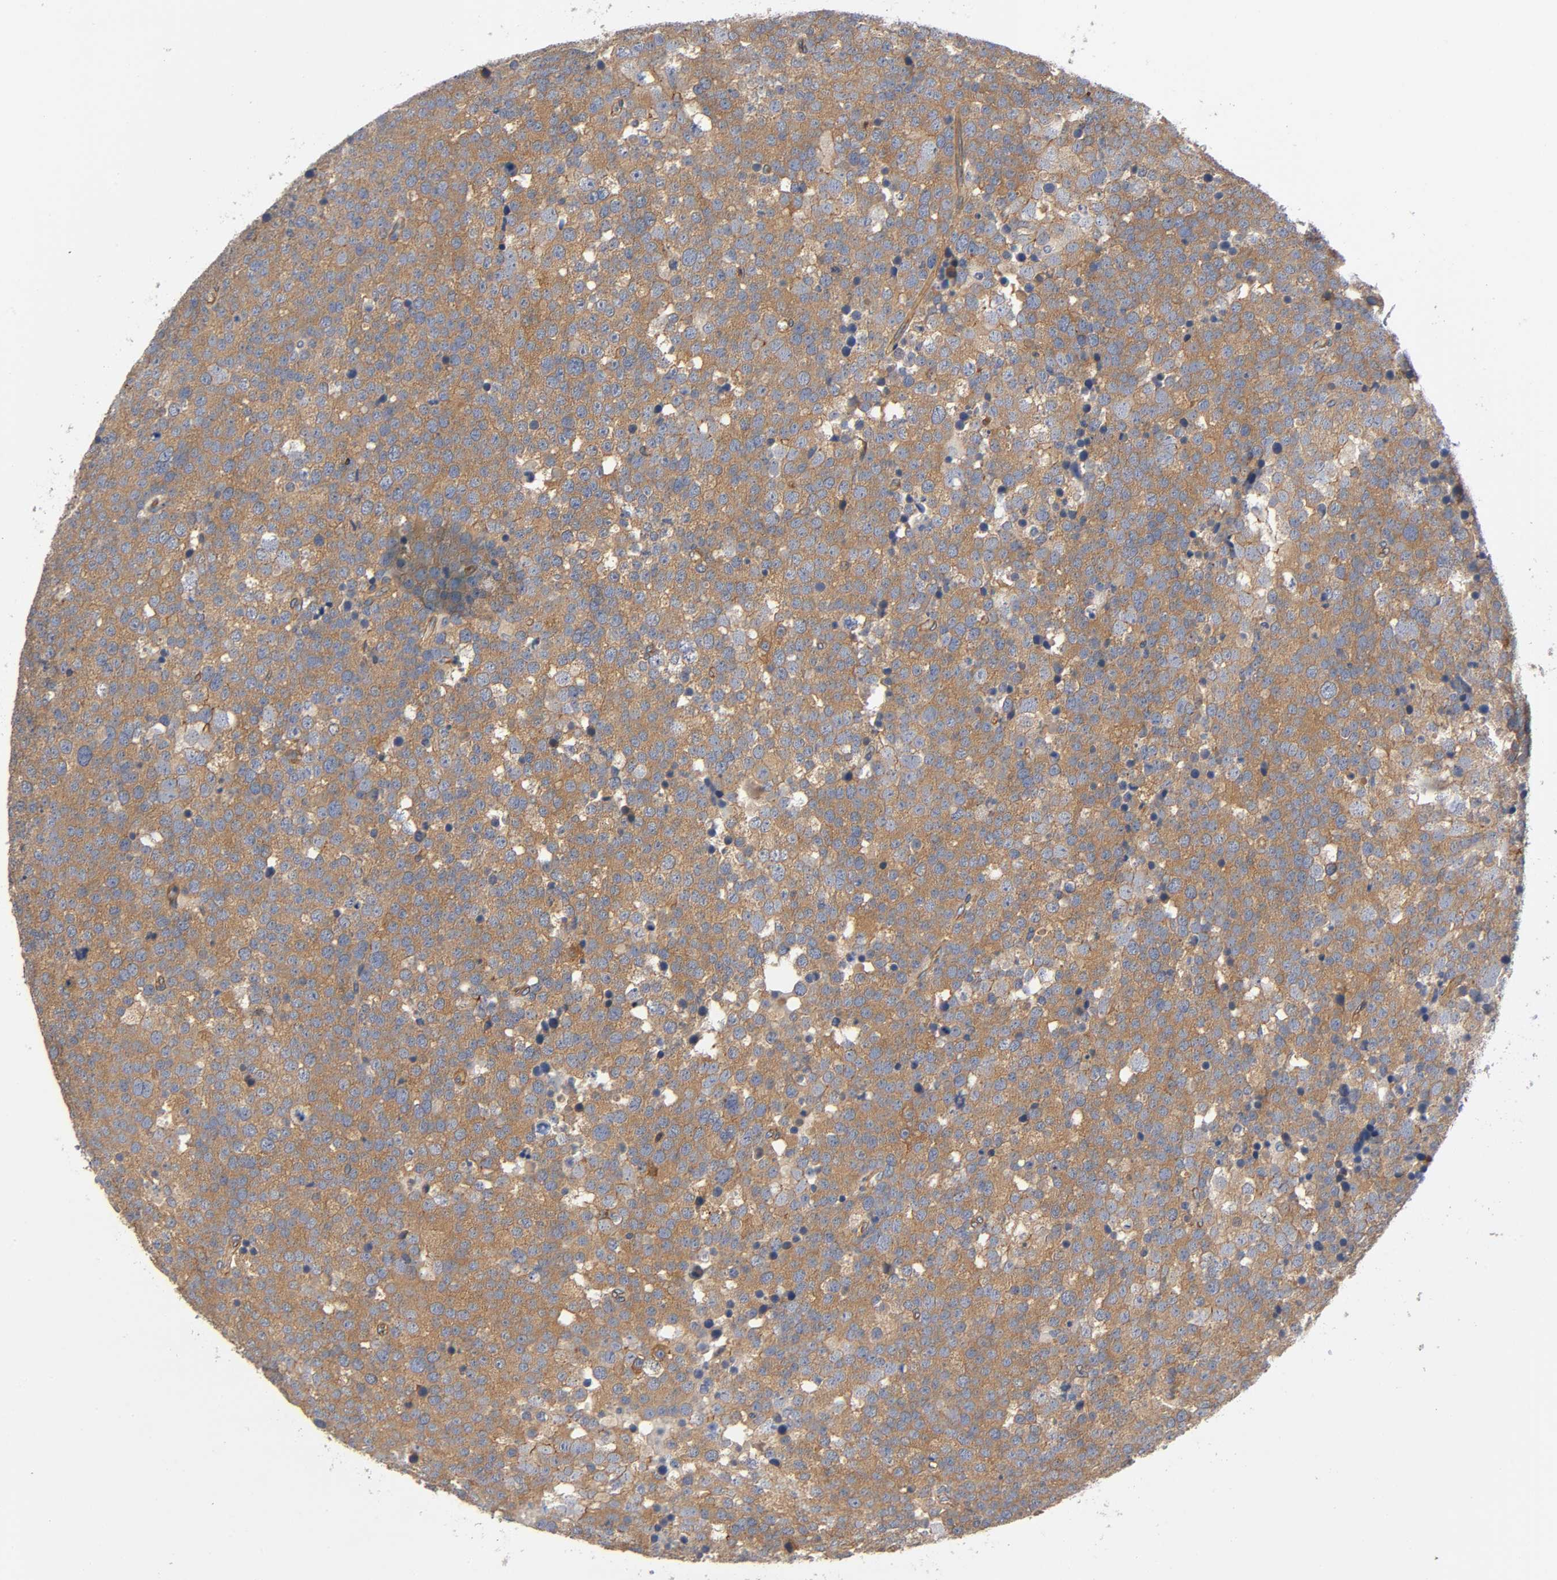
{"staining": {"intensity": "moderate", "quantity": ">75%", "location": "cytoplasmic/membranous"}, "tissue": "testis cancer", "cell_type": "Tumor cells", "image_type": "cancer", "snomed": [{"axis": "morphology", "description": "Seminoma, NOS"}, {"axis": "topography", "description": "Testis"}], "caption": "Immunohistochemistry photomicrograph of human testis seminoma stained for a protein (brown), which demonstrates medium levels of moderate cytoplasmic/membranous positivity in about >75% of tumor cells.", "gene": "MARS1", "patient": {"sex": "male", "age": 71}}